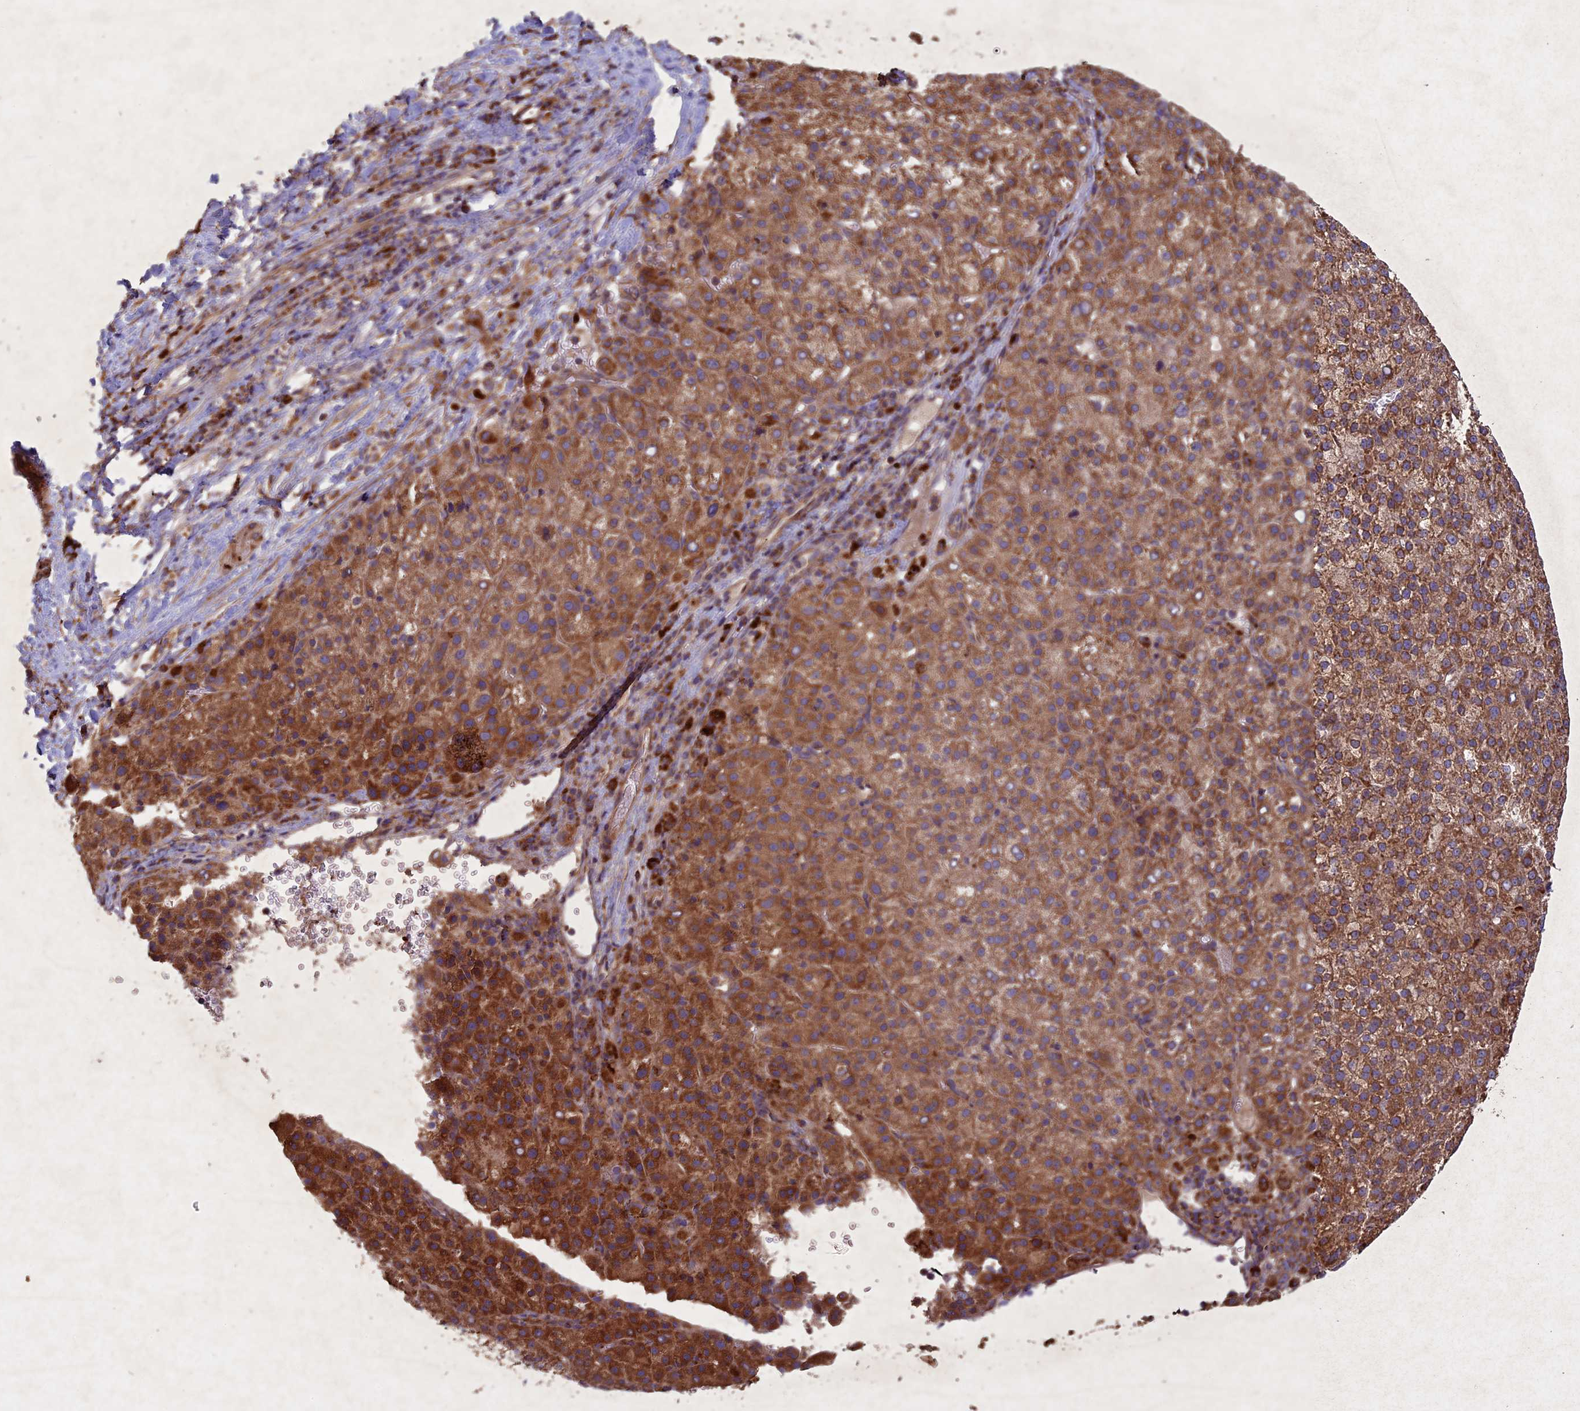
{"staining": {"intensity": "moderate", "quantity": ">75%", "location": "cytoplasmic/membranous"}, "tissue": "liver cancer", "cell_type": "Tumor cells", "image_type": "cancer", "snomed": [{"axis": "morphology", "description": "Carcinoma, Hepatocellular, NOS"}, {"axis": "topography", "description": "Liver"}], "caption": "Human liver cancer (hepatocellular carcinoma) stained with a brown dye shows moderate cytoplasmic/membranous positive expression in approximately >75% of tumor cells.", "gene": "CIAO2B", "patient": {"sex": "female", "age": 58}}